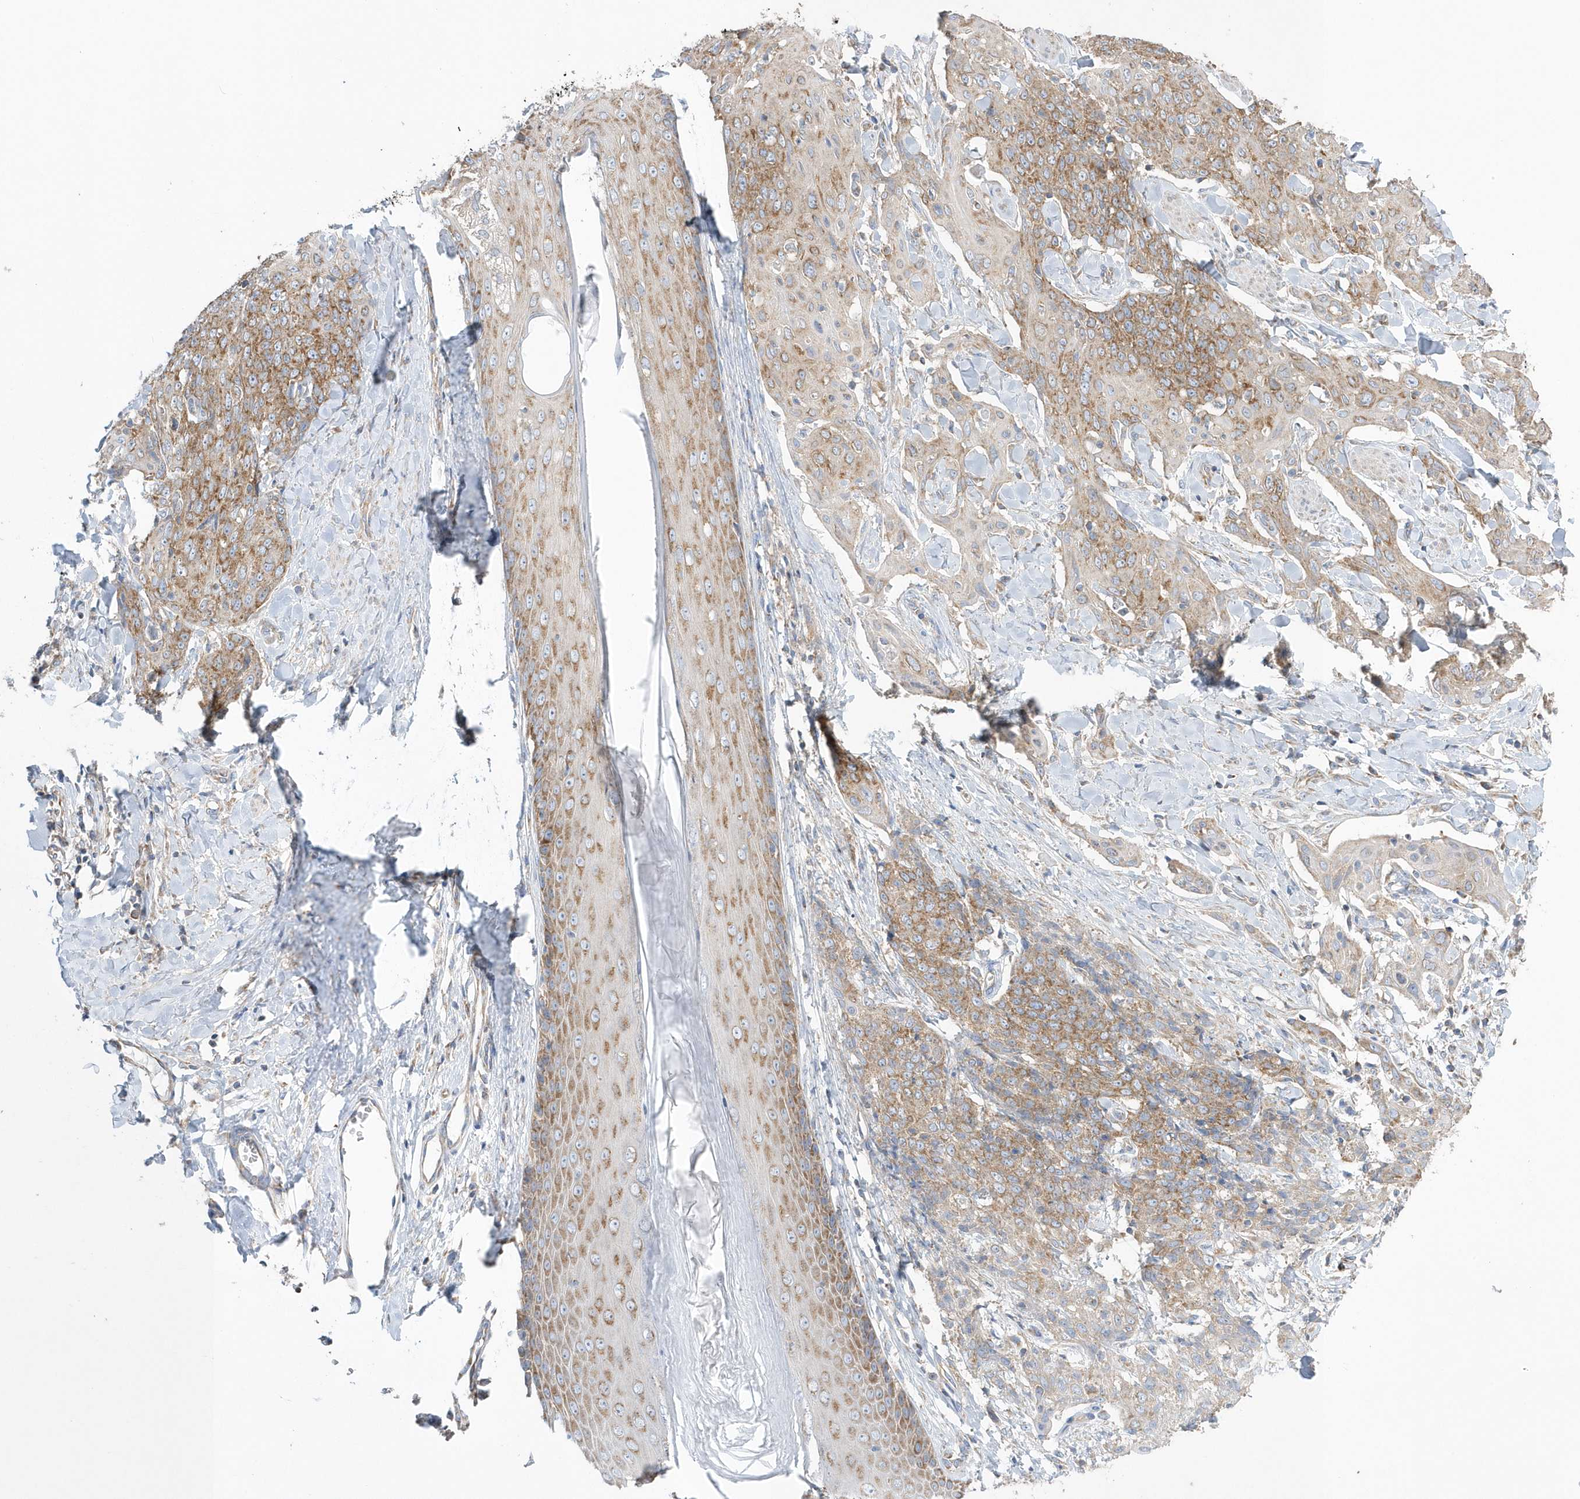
{"staining": {"intensity": "moderate", "quantity": ">75%", "location": "cytoplasmic/membranous"}, "tissue": "skin cancer", "cell_type": "Tumor cells", "image_type": "cancer", "snomed": [{"axis": "morphology", "description": "Squamous cell carcinoma, NOS"}, {"axis": "topography", "description": "Skin"}, {"axis": "topography", "description": "Vulva"}], "caption": "Squamous cell carcinoma (skin) stained with IHC reveals moderate cytoplasmic/membranous positivity in about >75% of tumor cells.", "gene": "SPATA5", "patient": {"sex": "female", "age": 85}}